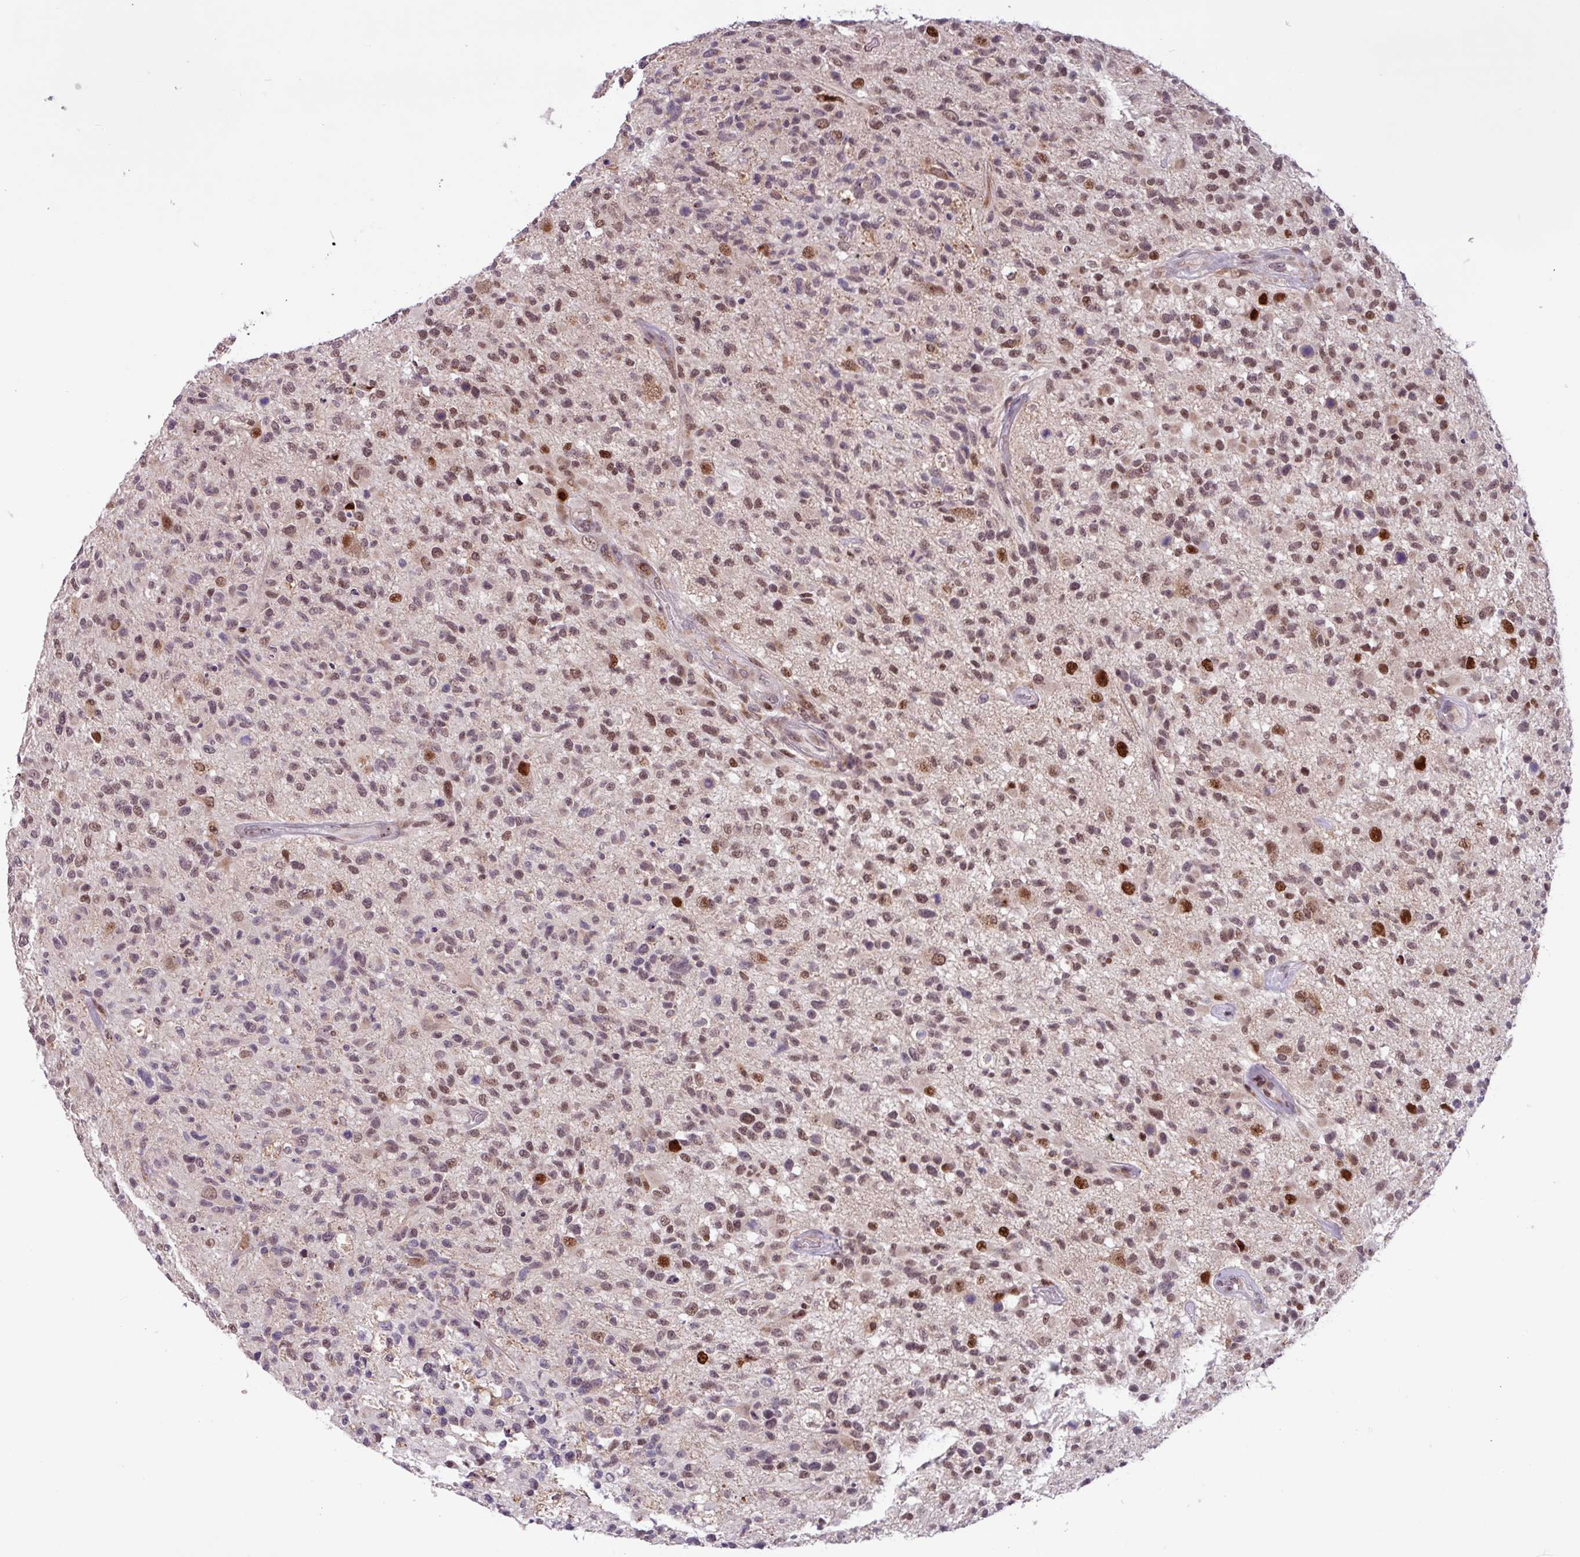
{"staining": {"intensity": "moderate", "quantity": ">75%", "location": "nuclear"}, "tissue": "glioma", "cell_type": "Tumor cells", "image_type": "cancer", "snomed": [{"axis": "morphology", "description": "Glioma, malignant, High grade"}, {"axis": "morphology", "description": "Glioblastoma, NOS"}, {"axis": "topography", "description": "Brain"}], "caption": "IHC of human glioma exhibits medium levels of moderate nuclear positivity in approximately >75% of tumor cells.", "gene": "BRD3", "patient": {"sex": "male", "age": 60}}